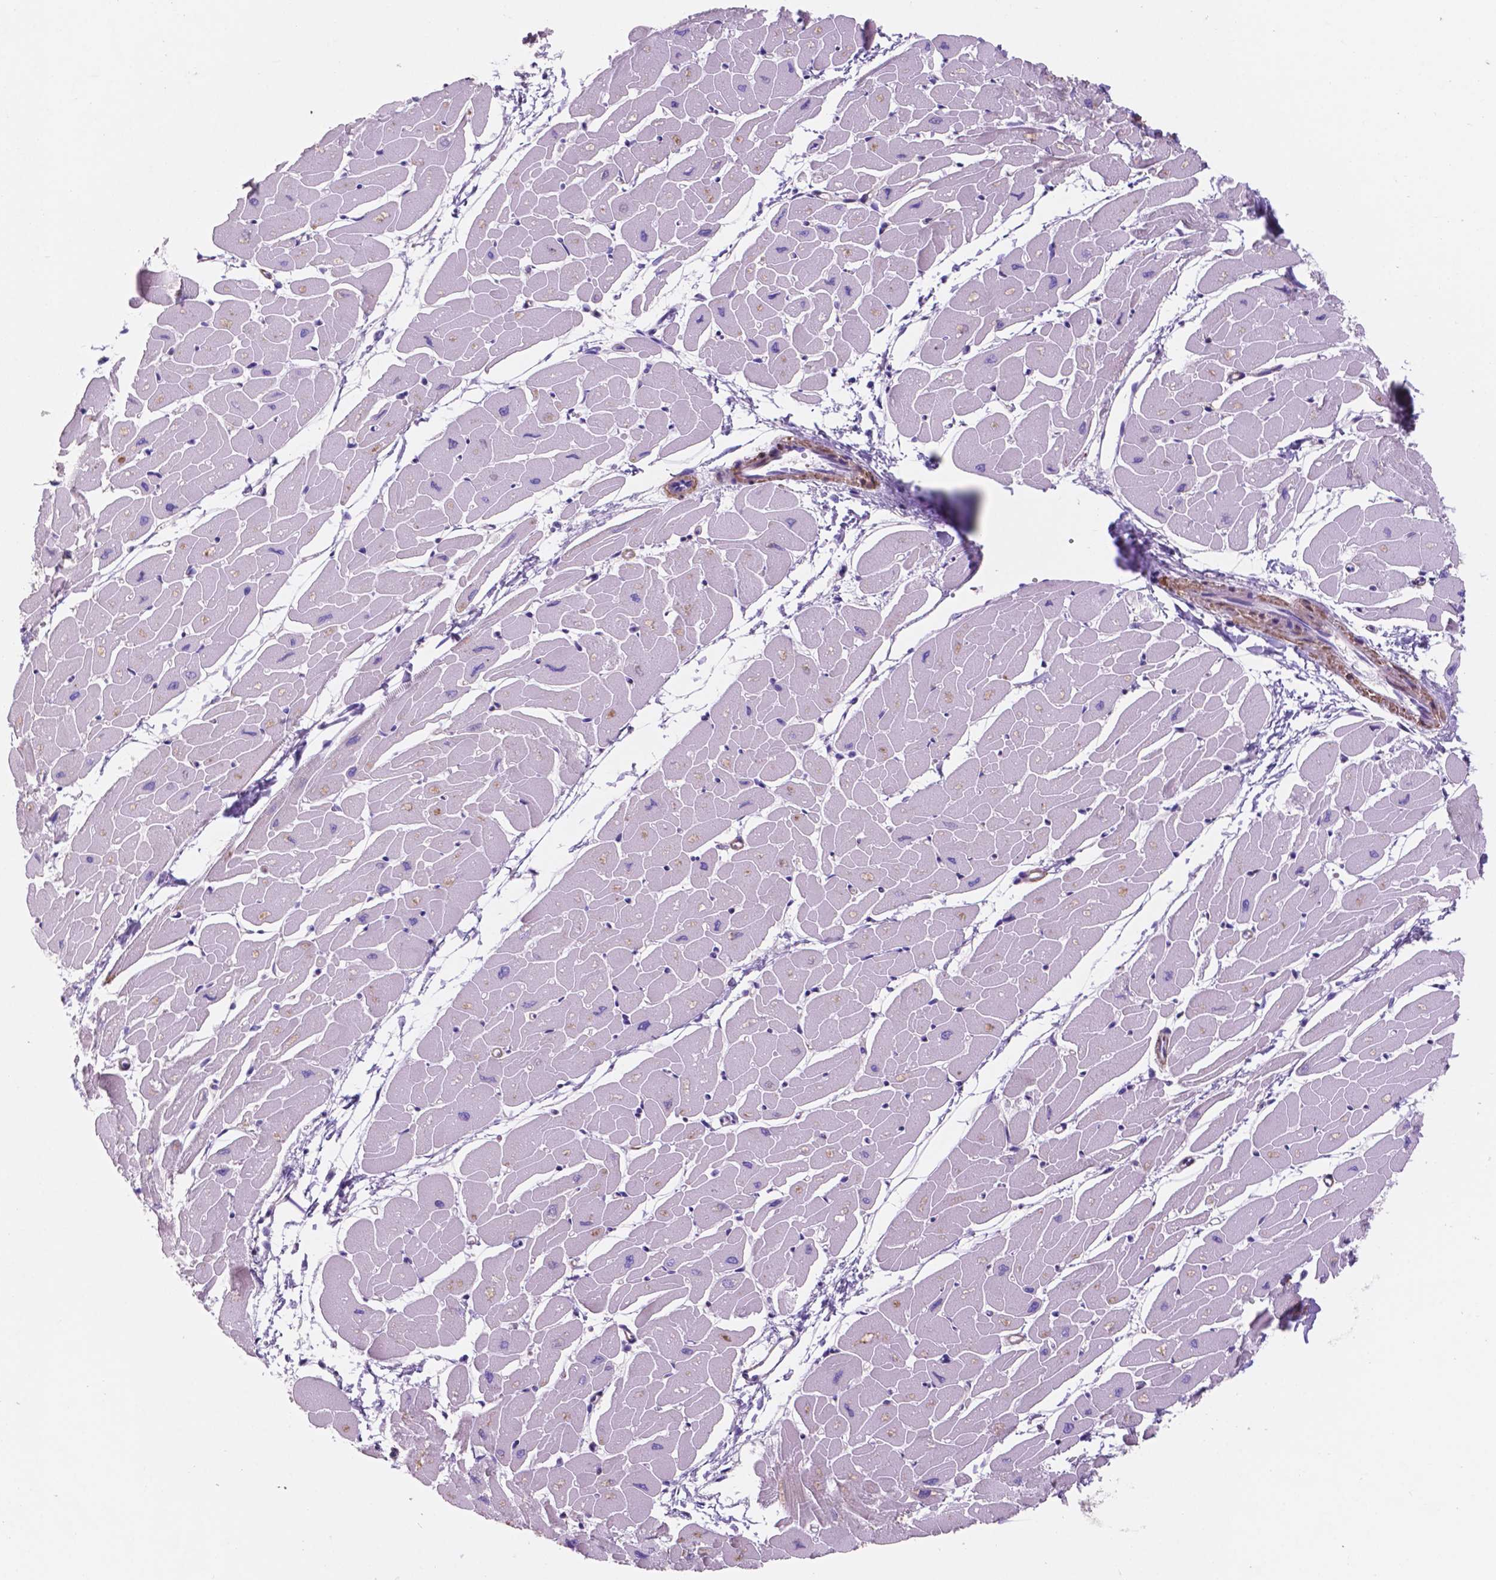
{"staining": {"intensity": "negative", "quantity": "none", "location": "none"}, "tissue": "heart muscle", "cell_type": "Cardiomyocytes", "image_type": "normal", "snomed": [{"axis": "morphology", "description": "Normal tissue, NOS"}, {"axis": "topography", "description": "Heart"}], "caption": "Cardiomyocytes are negative for brown protein staining in unremarkable heart muscle. (Brightfield microscopy of DAB IHC at high magnification).", "gene": "TOR2A", "patient": {"sex": "male", "age": 57}}